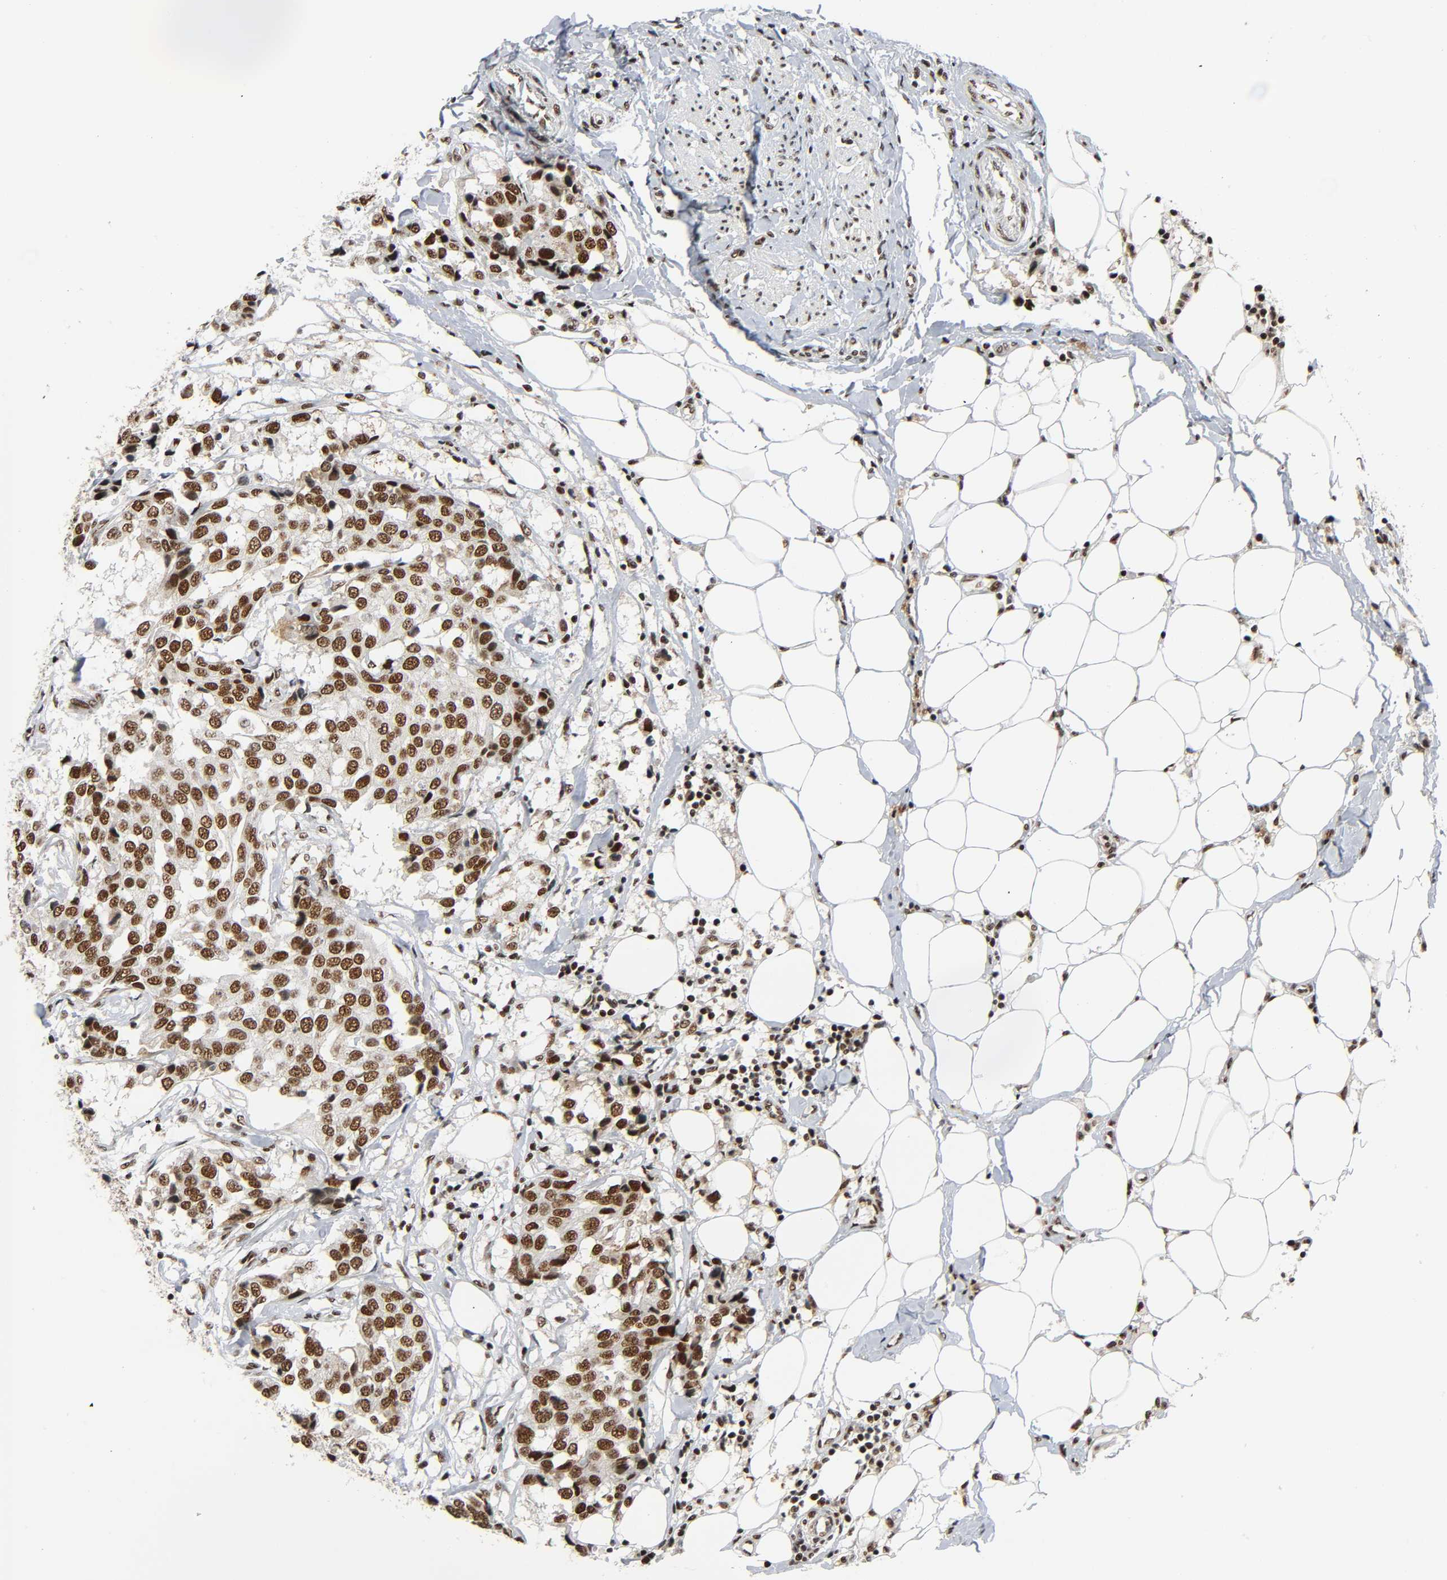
{"staining": {"intensity": "strong", "quantity": ">75%", "location": "nuclear"}, "tissue": "breast cancer", "cell_type": "Tumor cells", "image_type": "cancer", "snomed": [{"axis": "morphology", "description": "Duct carcinoma"}, {"axis": "topography", "description": "Breast"}], "caption": "Immunohistochemical staining of human infiltrating ductal carcinoma (breast) reveals strong nuclear protein expression in about >75% of tumor cells.", "gene": "CDK9", "patient": {"sex": "female", "age": 80}}